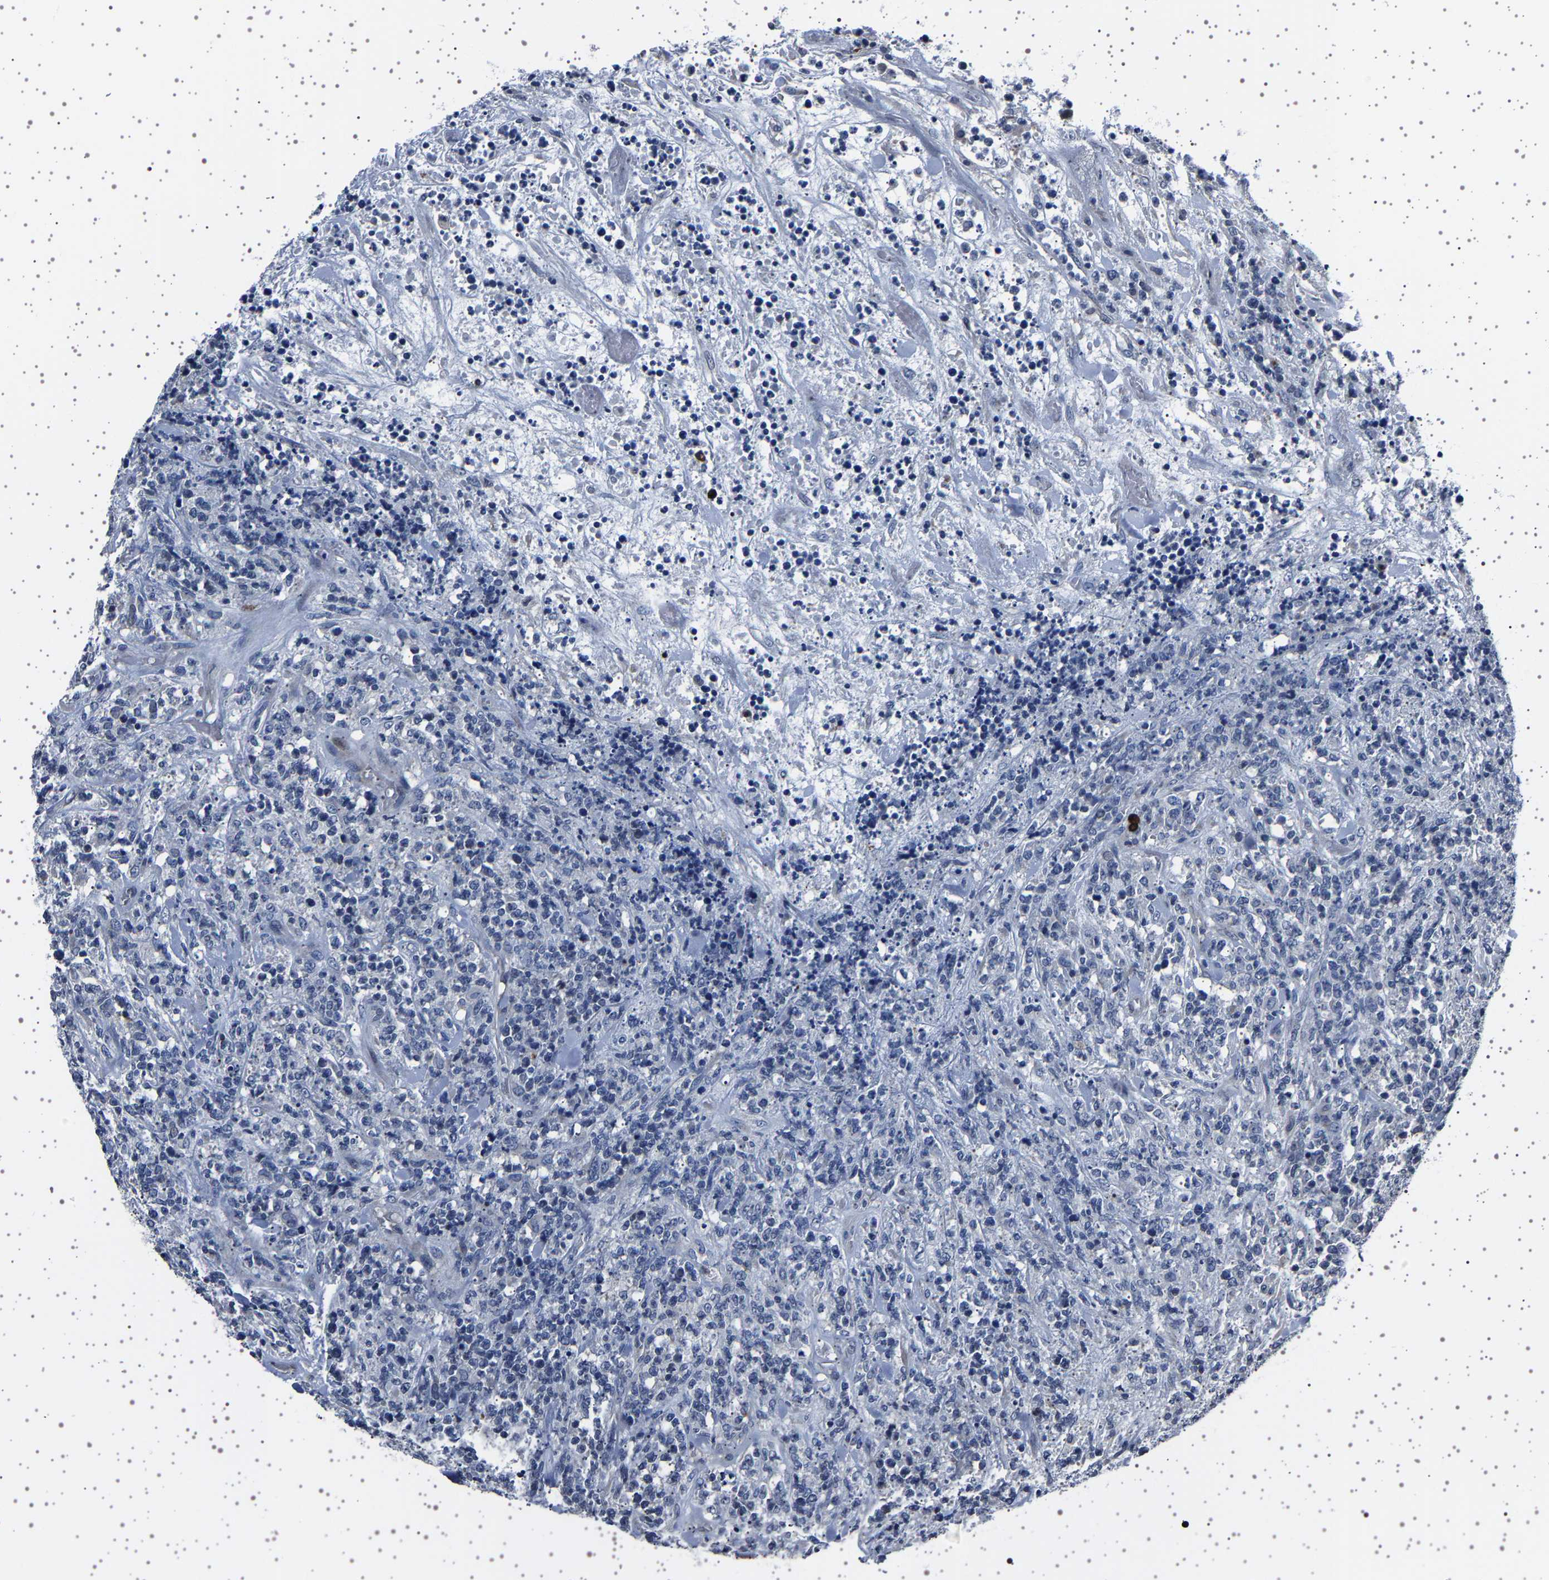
{"staining": {"intensity": "negative", "quantity": "none", "location": "none"}, "tissue": "lymphoma", "cell_type": "Tumor cells", "image_type": "cancer", "snomed": [{"axis": "morphology", "description": "Malignant lymphoma, non-Hodgkin's type, High grade"}, {"axis": "topography", "description": "Soft tissue"}], "caption": "This is an IHC image of human lymphoma. There is no staining in tumor cells.", "gene": "IL10RB", "patient": {"sex": "male", "age": 18}}